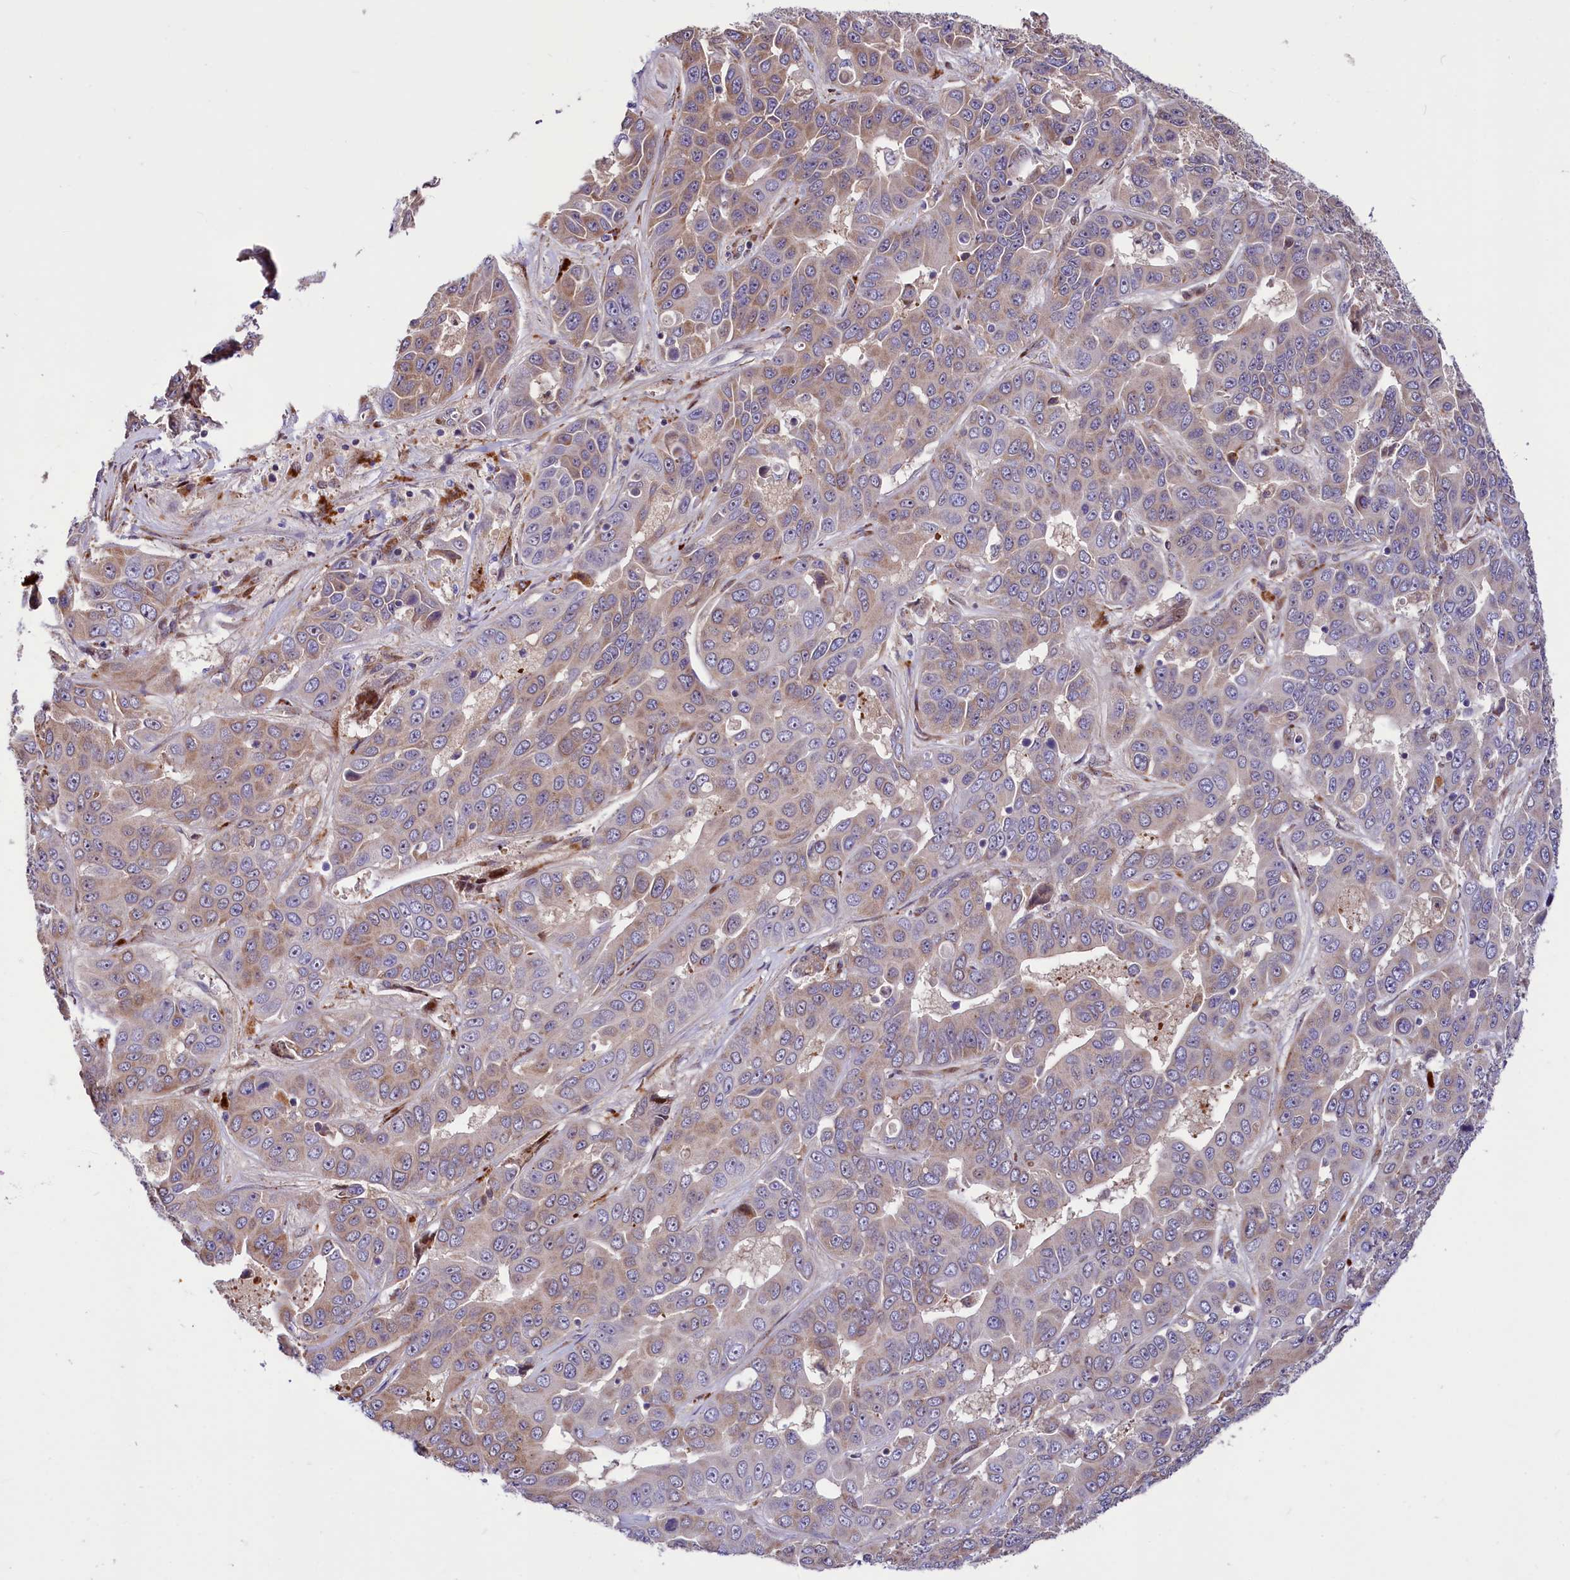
{"staining": {"intensity": "weak", "quantity": ">75%", "location": "cytoplasmic/membranous"}, "tissue": "liver cancer", "cell_type": "Tumor cells", "image_type": "cancer", "snomed": [{"axis": "morphology", "description": "Cholangiocarcinoma"}, {"axis": "topography", "description": "Liver"}], "caption": "Liver cancer (cholangiocarcinoma) was stained to show a protein in brown. There is low levels of weak cytoplasmic/membranous expression in about >75% of tumor cells. The staining was performed using DAB (3,3'-diaminobenzidine) to visualize the protein expression in brown, while the nuclei were stained in blue with hematoxylin (Magnification: 20x).", "gene": "PDZRN3", "patient": {"sex": "female", "age": 52}}